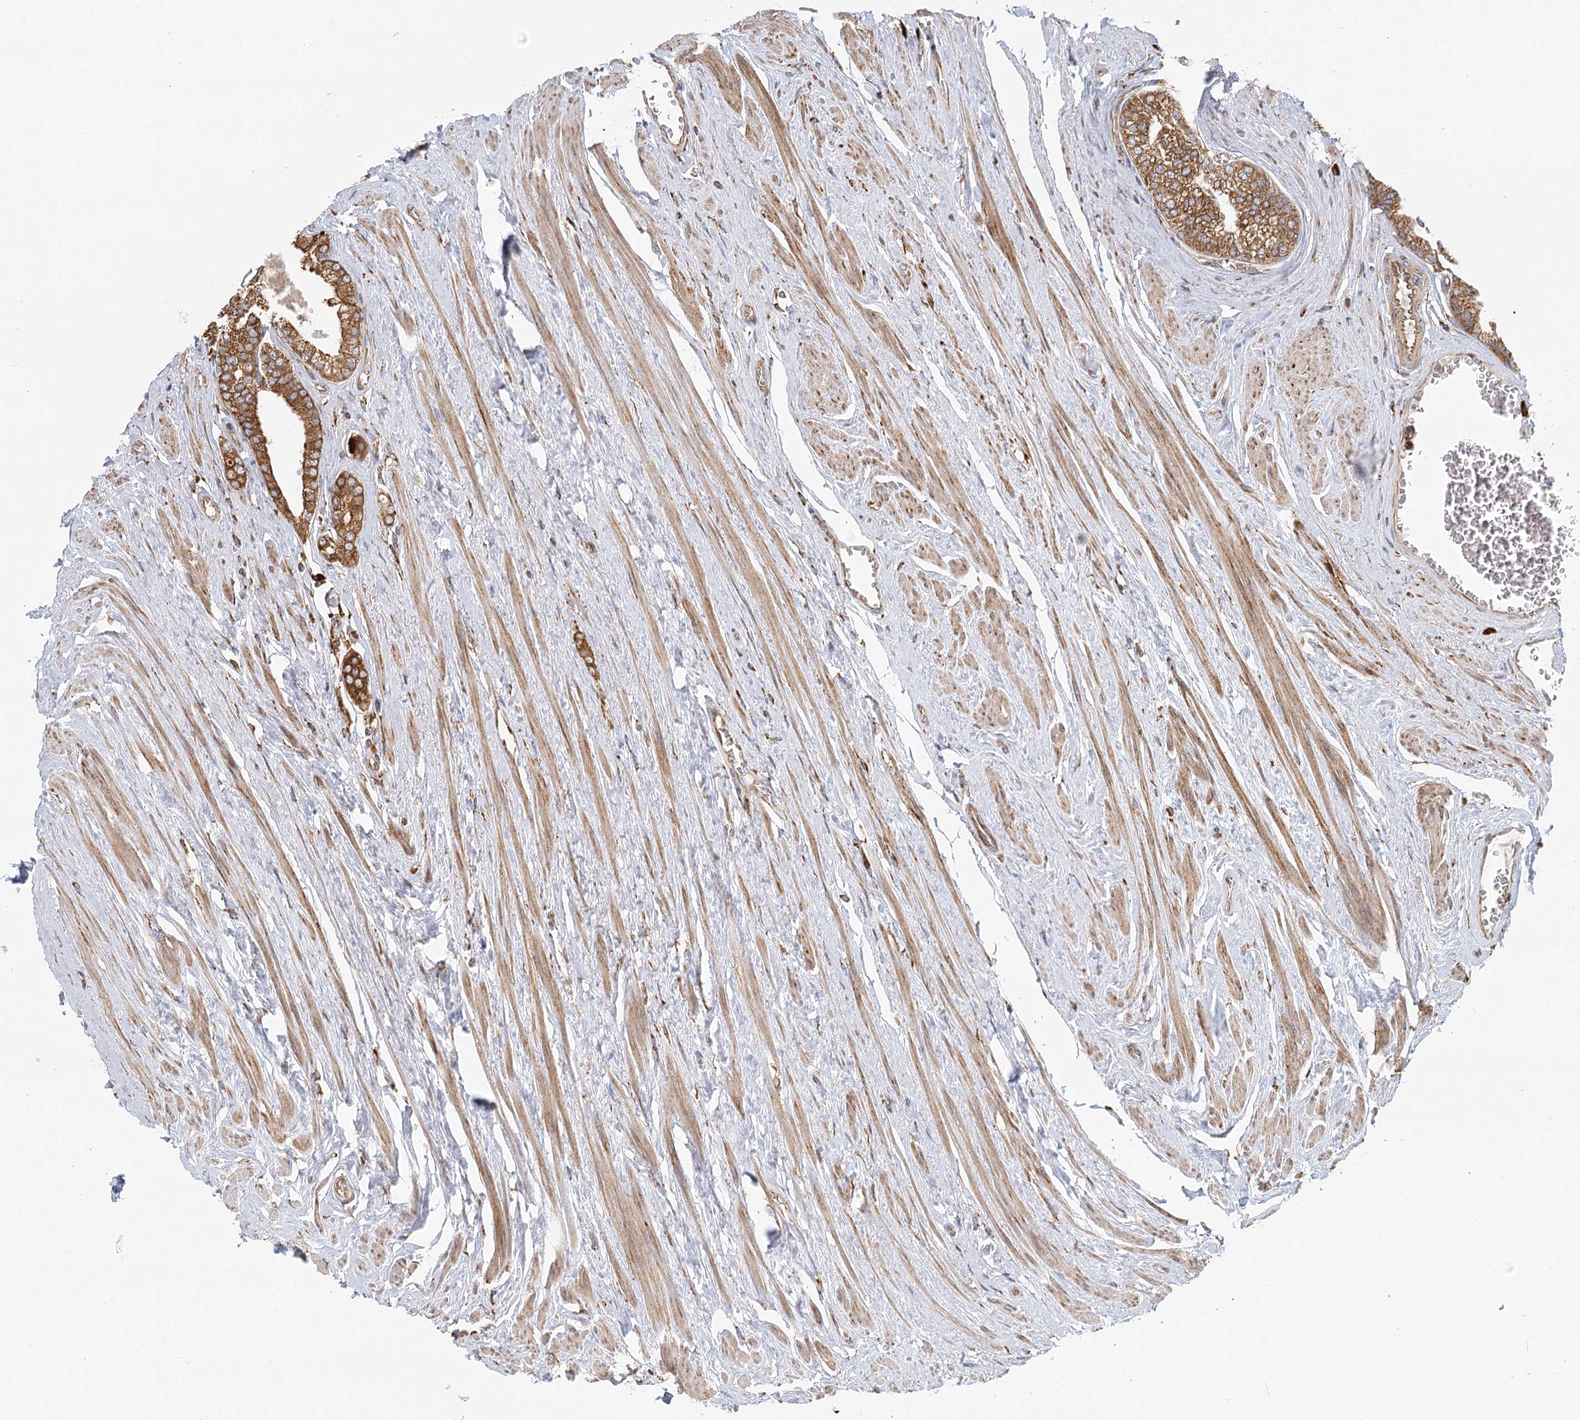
{"staining": {"intensity": "moderate", "quantity": ">75%", "location": "cytoplasmic/membranous"}, "tissue": "prostate cancer", "cell_type": "Tumor cells", "image_type": "cancer", "snomed": [{"axis": "morphology", "description": "Adenocarcinoma, Low grade"}, {"axis": "topography", "description": "Prostate"}], "caption": "This micrograph reveals immunohistochemistry (IHC) staining of human prostate adenocarcinoma (low-grade), with medium moderate cytoplasmic/membranous expression in approximately >75% of tumor cells.", "gene": "TAS1R1", "patient": {"sex": "male", "age": 63}}